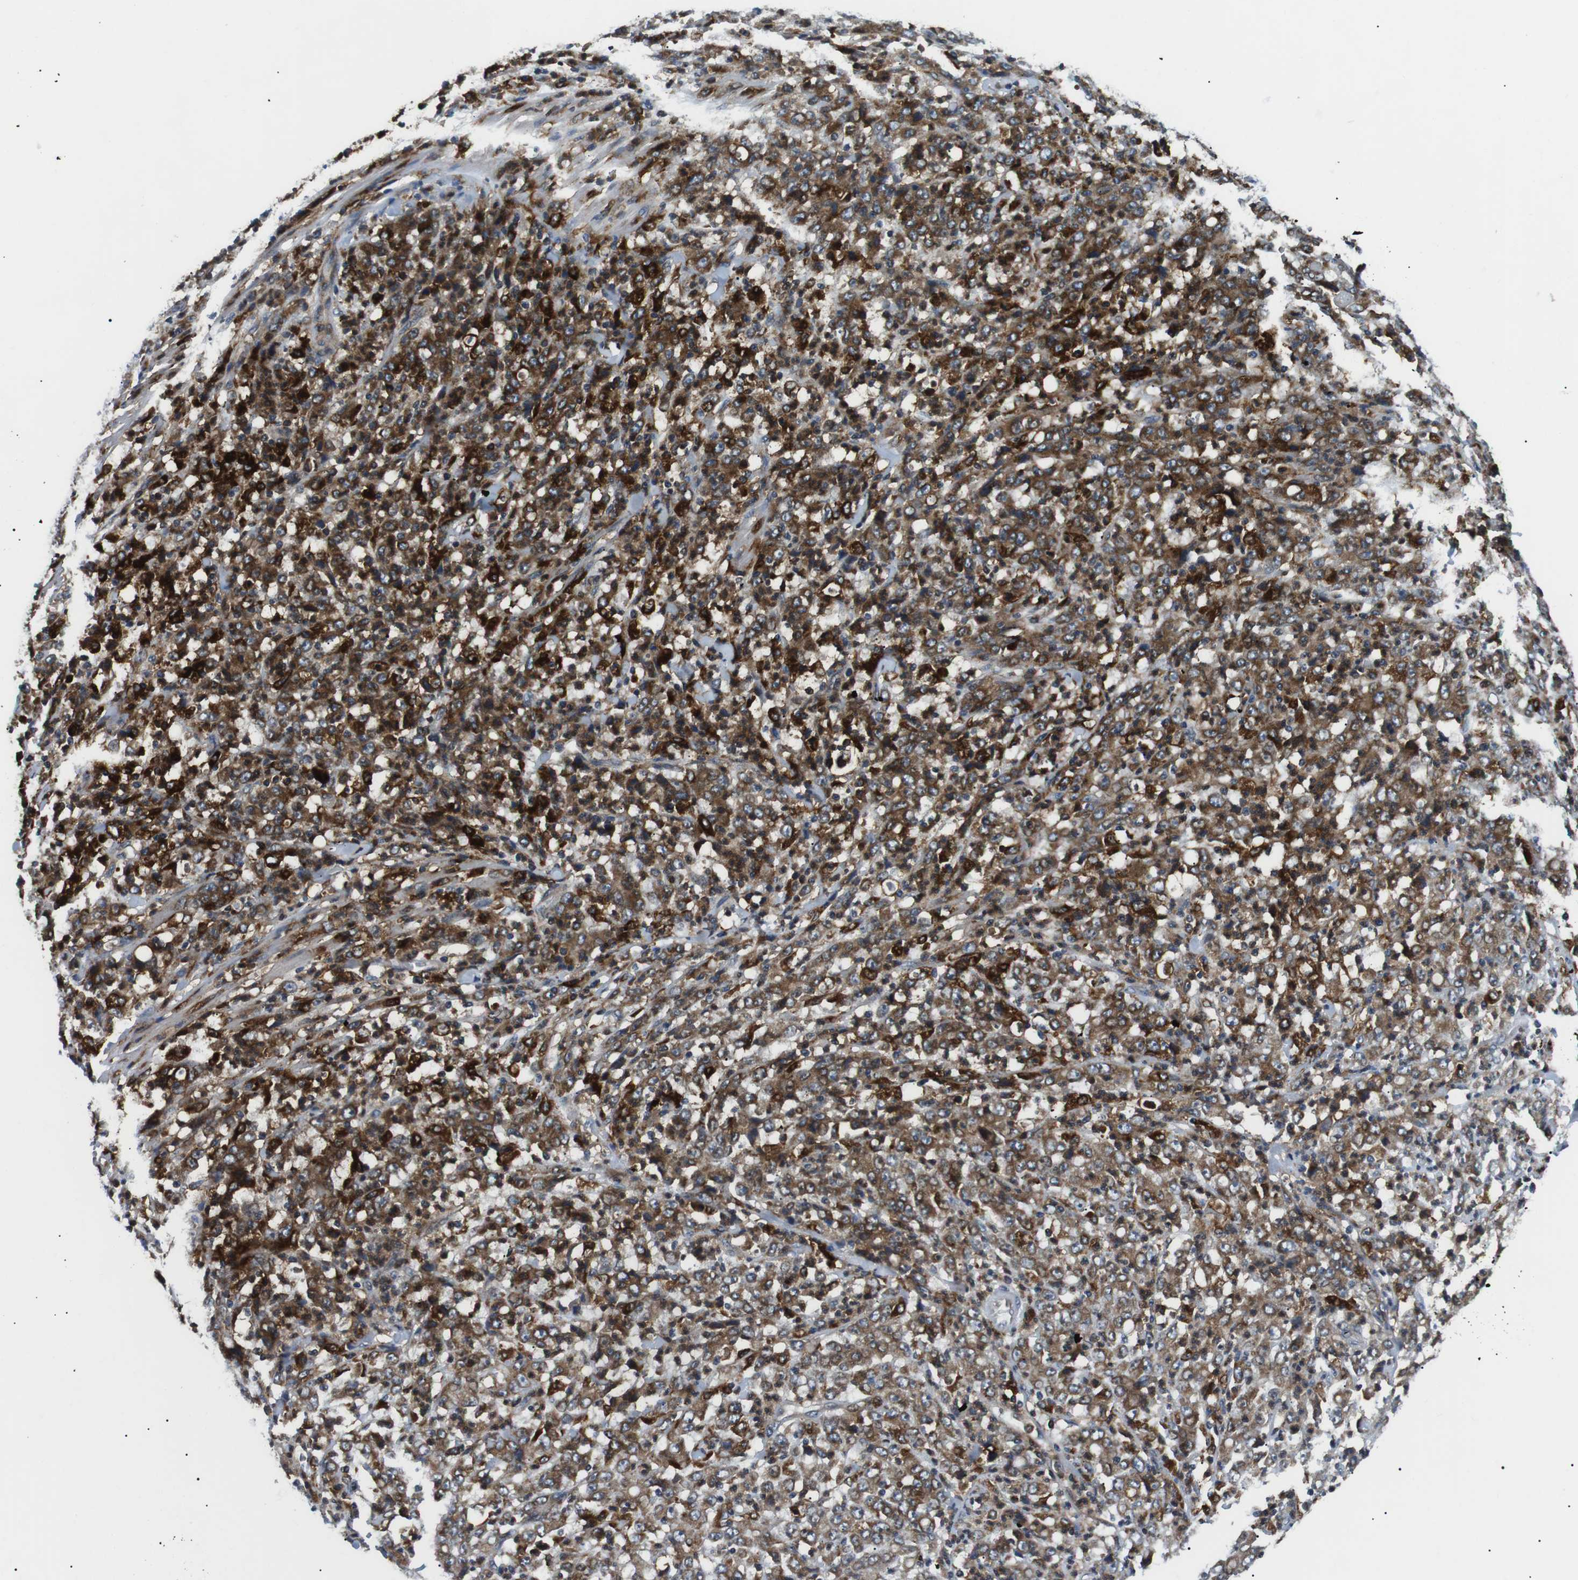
{"staining": {"intensity": "strong", "quantity": ">75%", "location": "cytoplasmic/membranous"}, "tissue": "stomach cancer", "cell_type": "Tumor cells", "image_type": "cancer", "snomed": [{"axis": "morphology", "description": "Adenocarcinoma, NOS"}, {"axis": "topography", "description": "Stomach, lower"}], "caption": "This is a histology image of IHC staining of stomach adenocarcinoma, which shows strong expression in the cytoplasmic/membranous of tumor cells.", "gene": "RAB9A", "patient": {"sex": "female", "age": 71}}